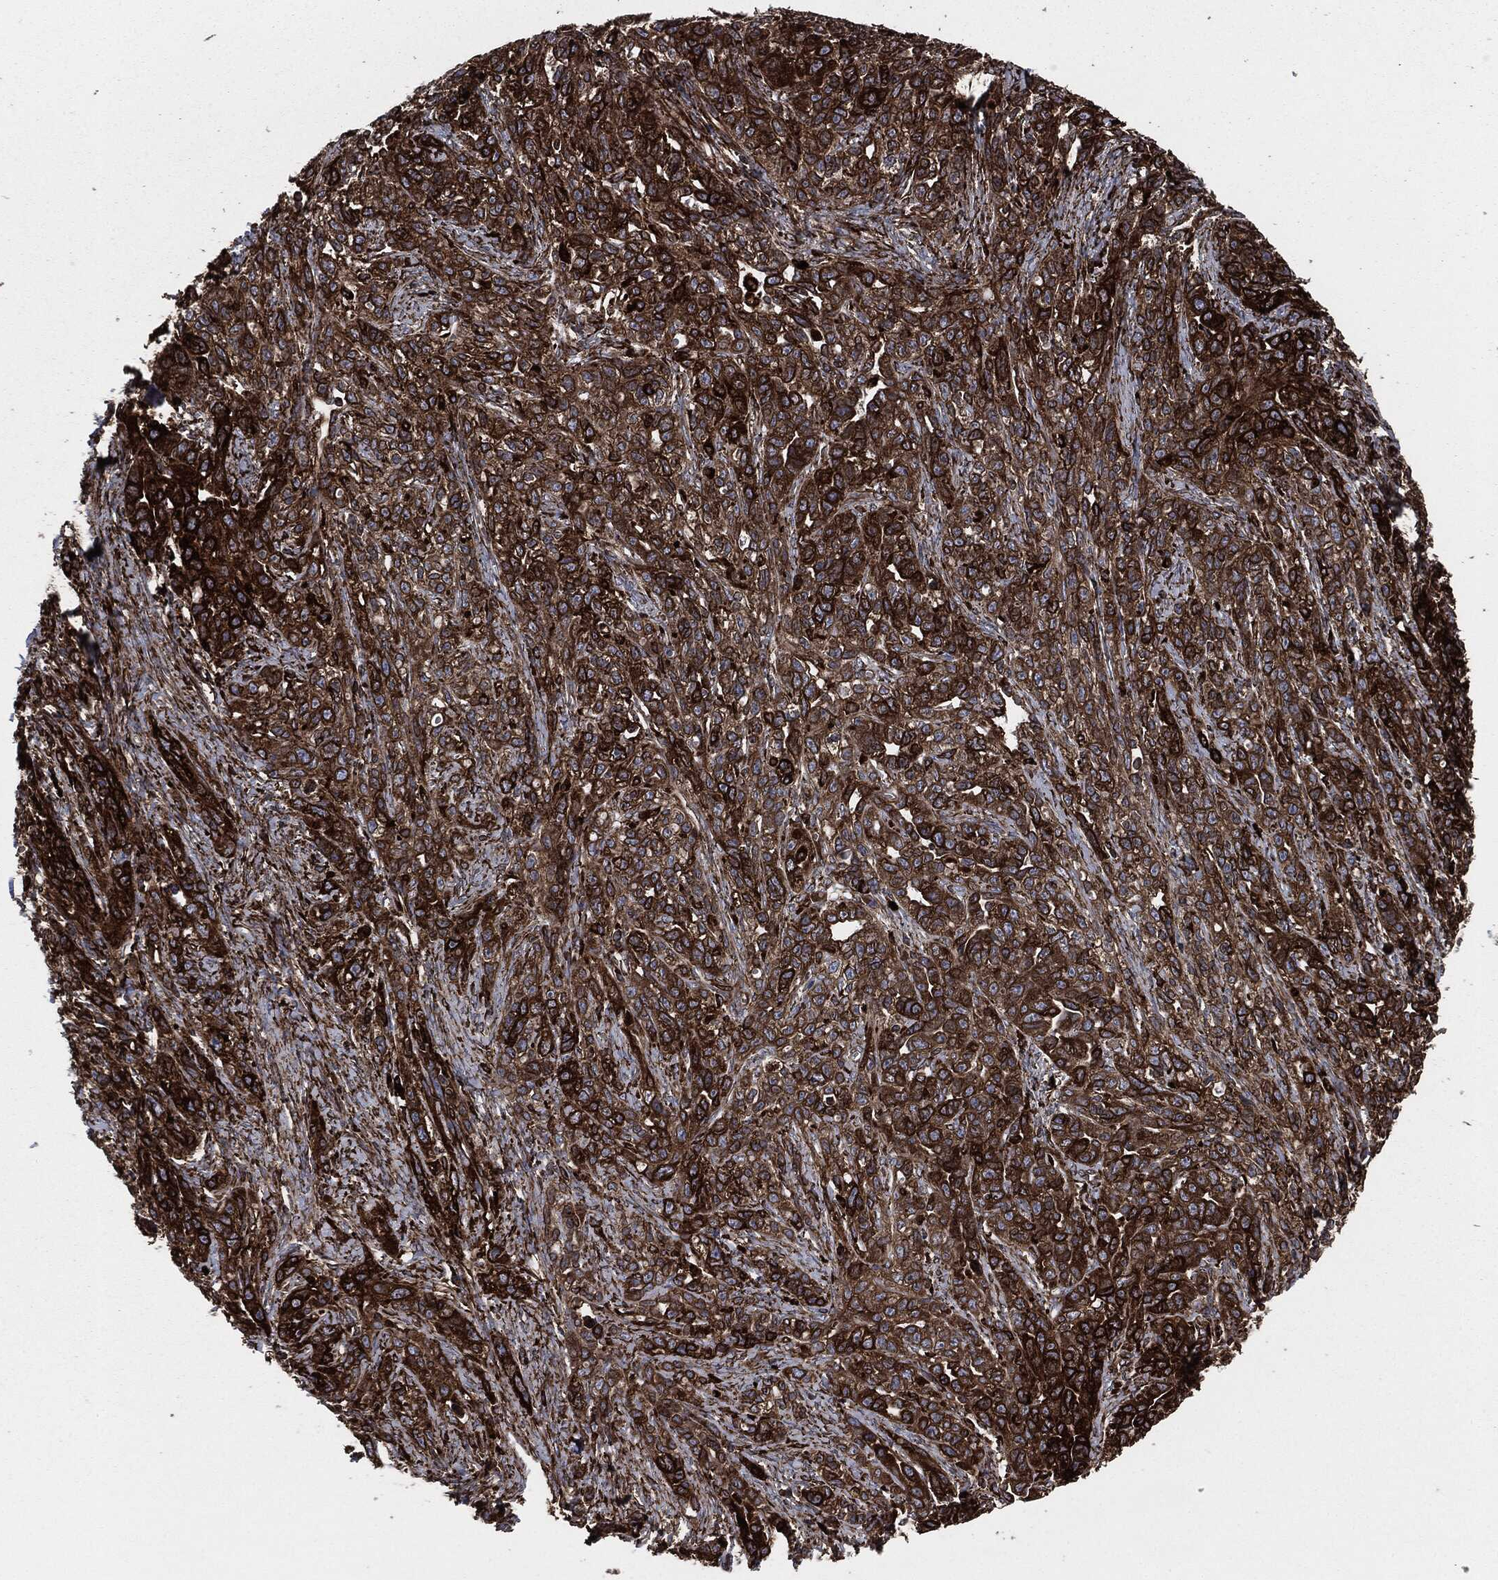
{"staining": {"intensity": "strong", "quantity": ">75%", "location": "cytoplasmic/membranous"}, "tissue": "ovarian cancer", "cell_type": "Tumor cells", "image_type": "cancer", "snomed": [{"axis": "morphology", "description": "Cystadenocarcinoma, serous, NOS"}, {"axis": "topography", "description": "Ovary"}], "caption": "An image of human ovarian cancer (serous cystadenocarcinoma) stained for a protein exhibits strong cytoplasmic/membranous brown staining in tumor cells.", "gene": "CALR", "patient": {"sex": "female", "age": 71}}